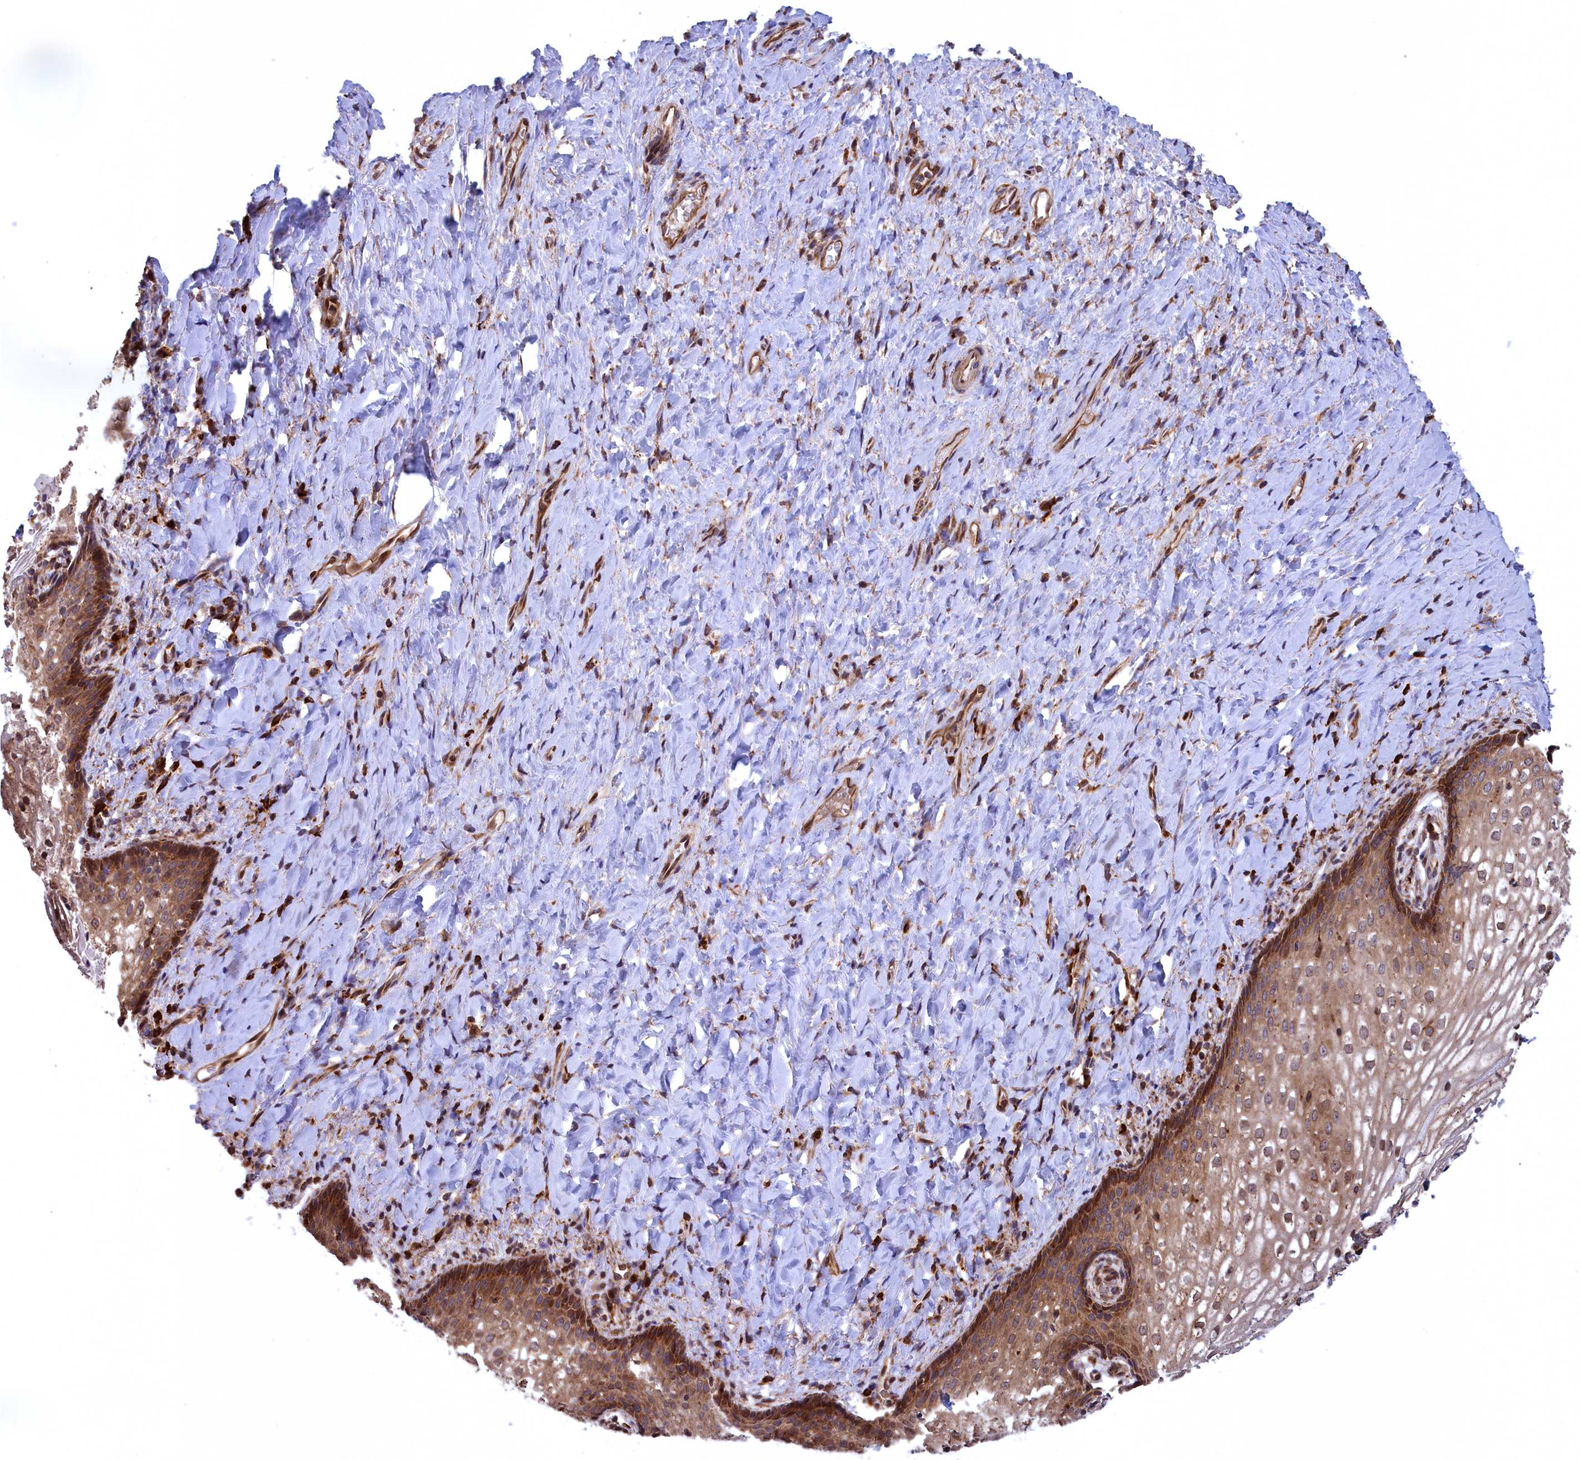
{"staining": {"intensity": "moderate", "quantity": ">75%", "location": "cytoplasmic/membranous,nuclear"}, "tissue": "vagina", "cell_type": "Squamous epithelial cells", "image_type": "normal", "snomed": [{"axis": "morphology", "description": "Normal tissue, NOS"}, {"axis": "topography", "description": "Vagina"}], "caption": "This is a micrograph of immunohistochemistry (IHC) staining of normal vagina, which shows moderate expression in the cytoplasmic/membranous,nuclear of squamous epithelial cells.", "gene": "PLA2G4C", "patient": {"sex": "female", "age": 60}}